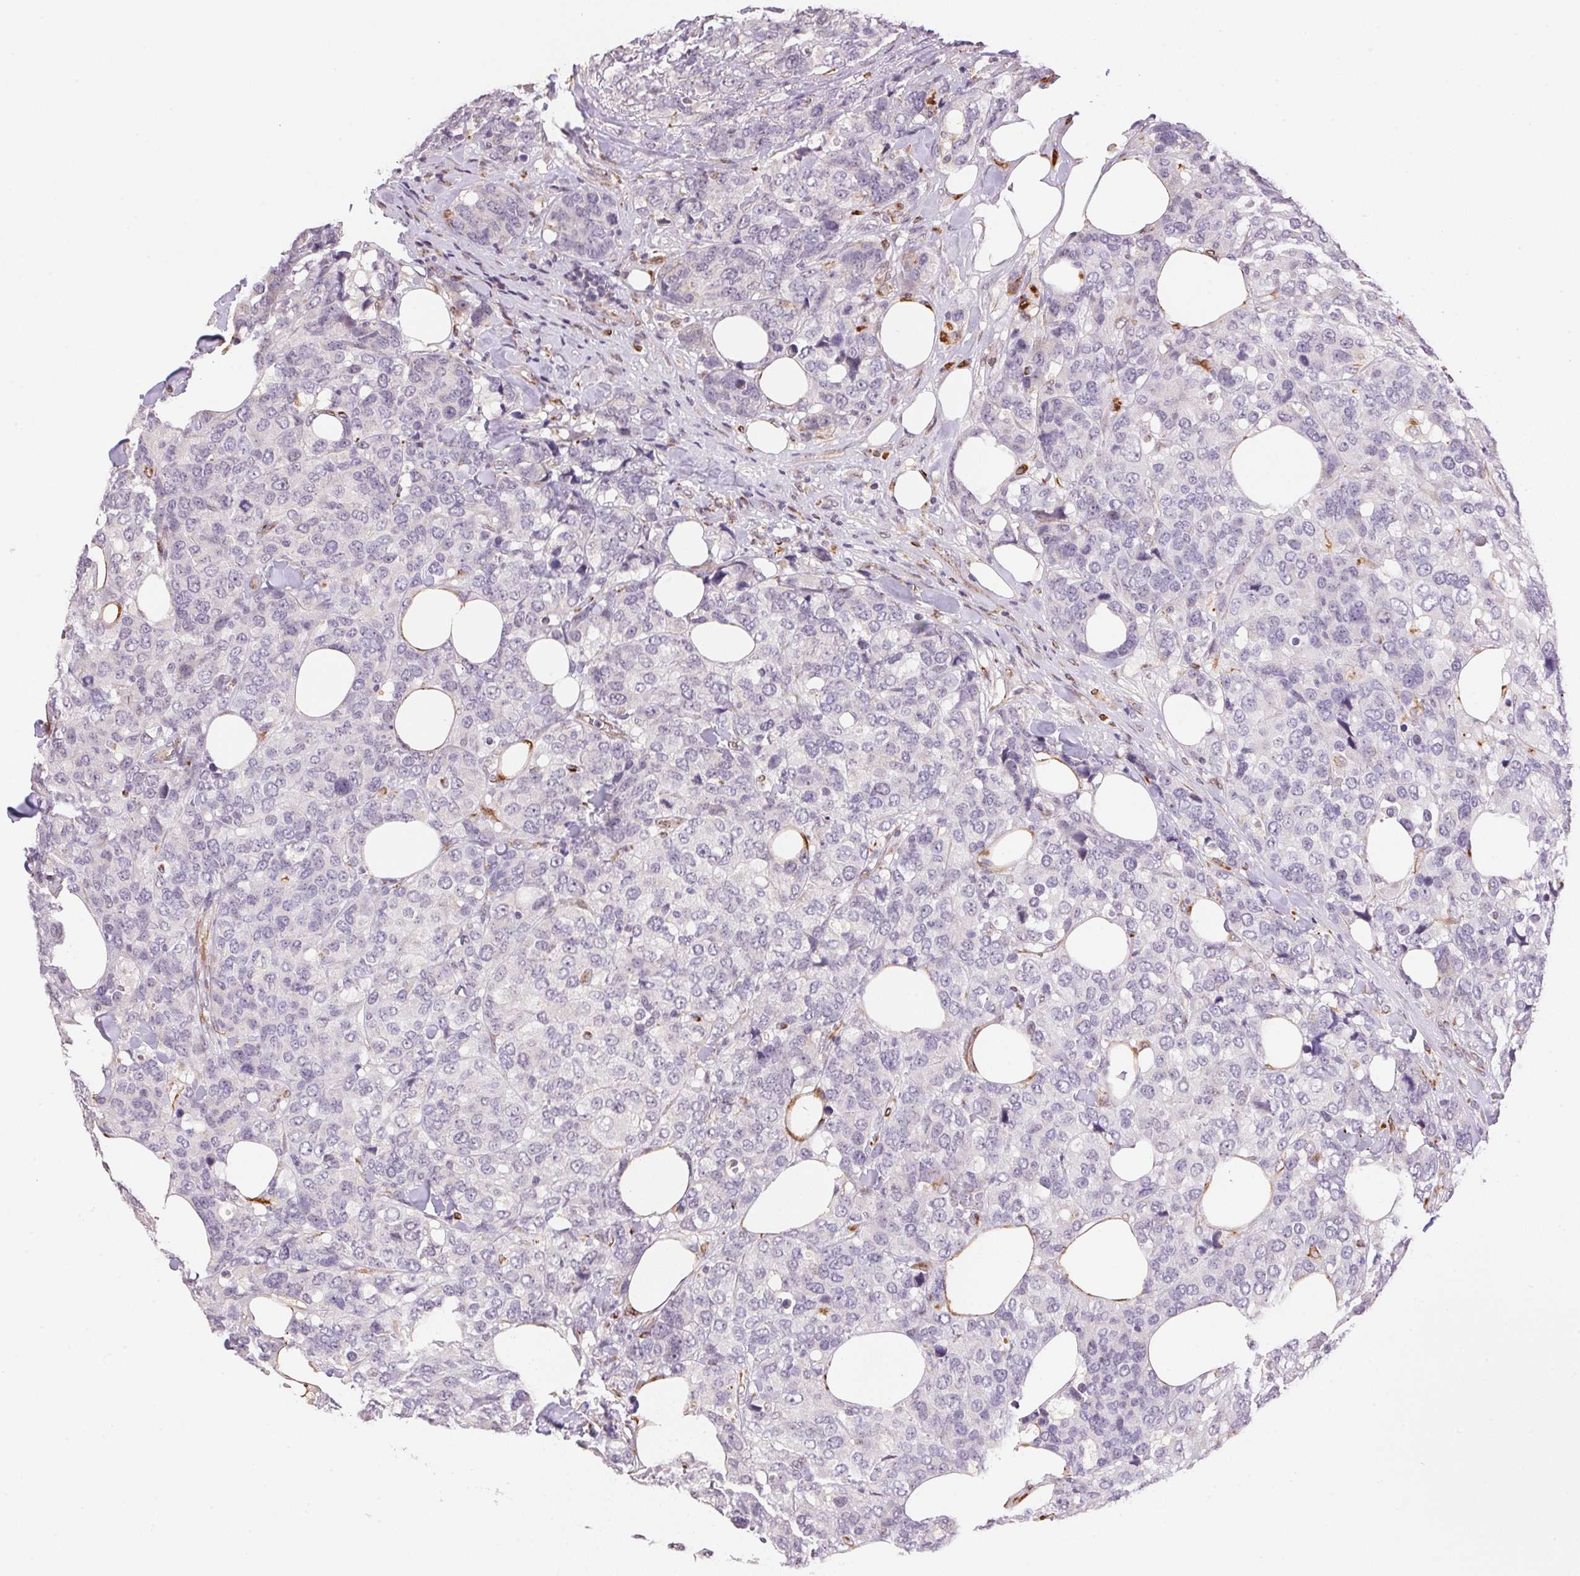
{"staining": {"intensity": "negative", "quantity": "none", "location": "none"}, "tissue": "breast cancer", "cell_type": "Tumor cells", "image_type": "cancer", "snomed": [{"axis": "morphology", "description": "Lobular carcinoma"}, {"axis": "topography", "description": "Breast"}], "caption": "Breast cancer was stained to show a protein in brown. There is no significant expression in tumor cells. (Stains: DAB immunohistochemistry (IHC) with hematoxylin counter stain, Microscopy: brightfield microscopy at high magnification).", "gene": "GYG2", "patient": {"sex": "female", "age": 59}}